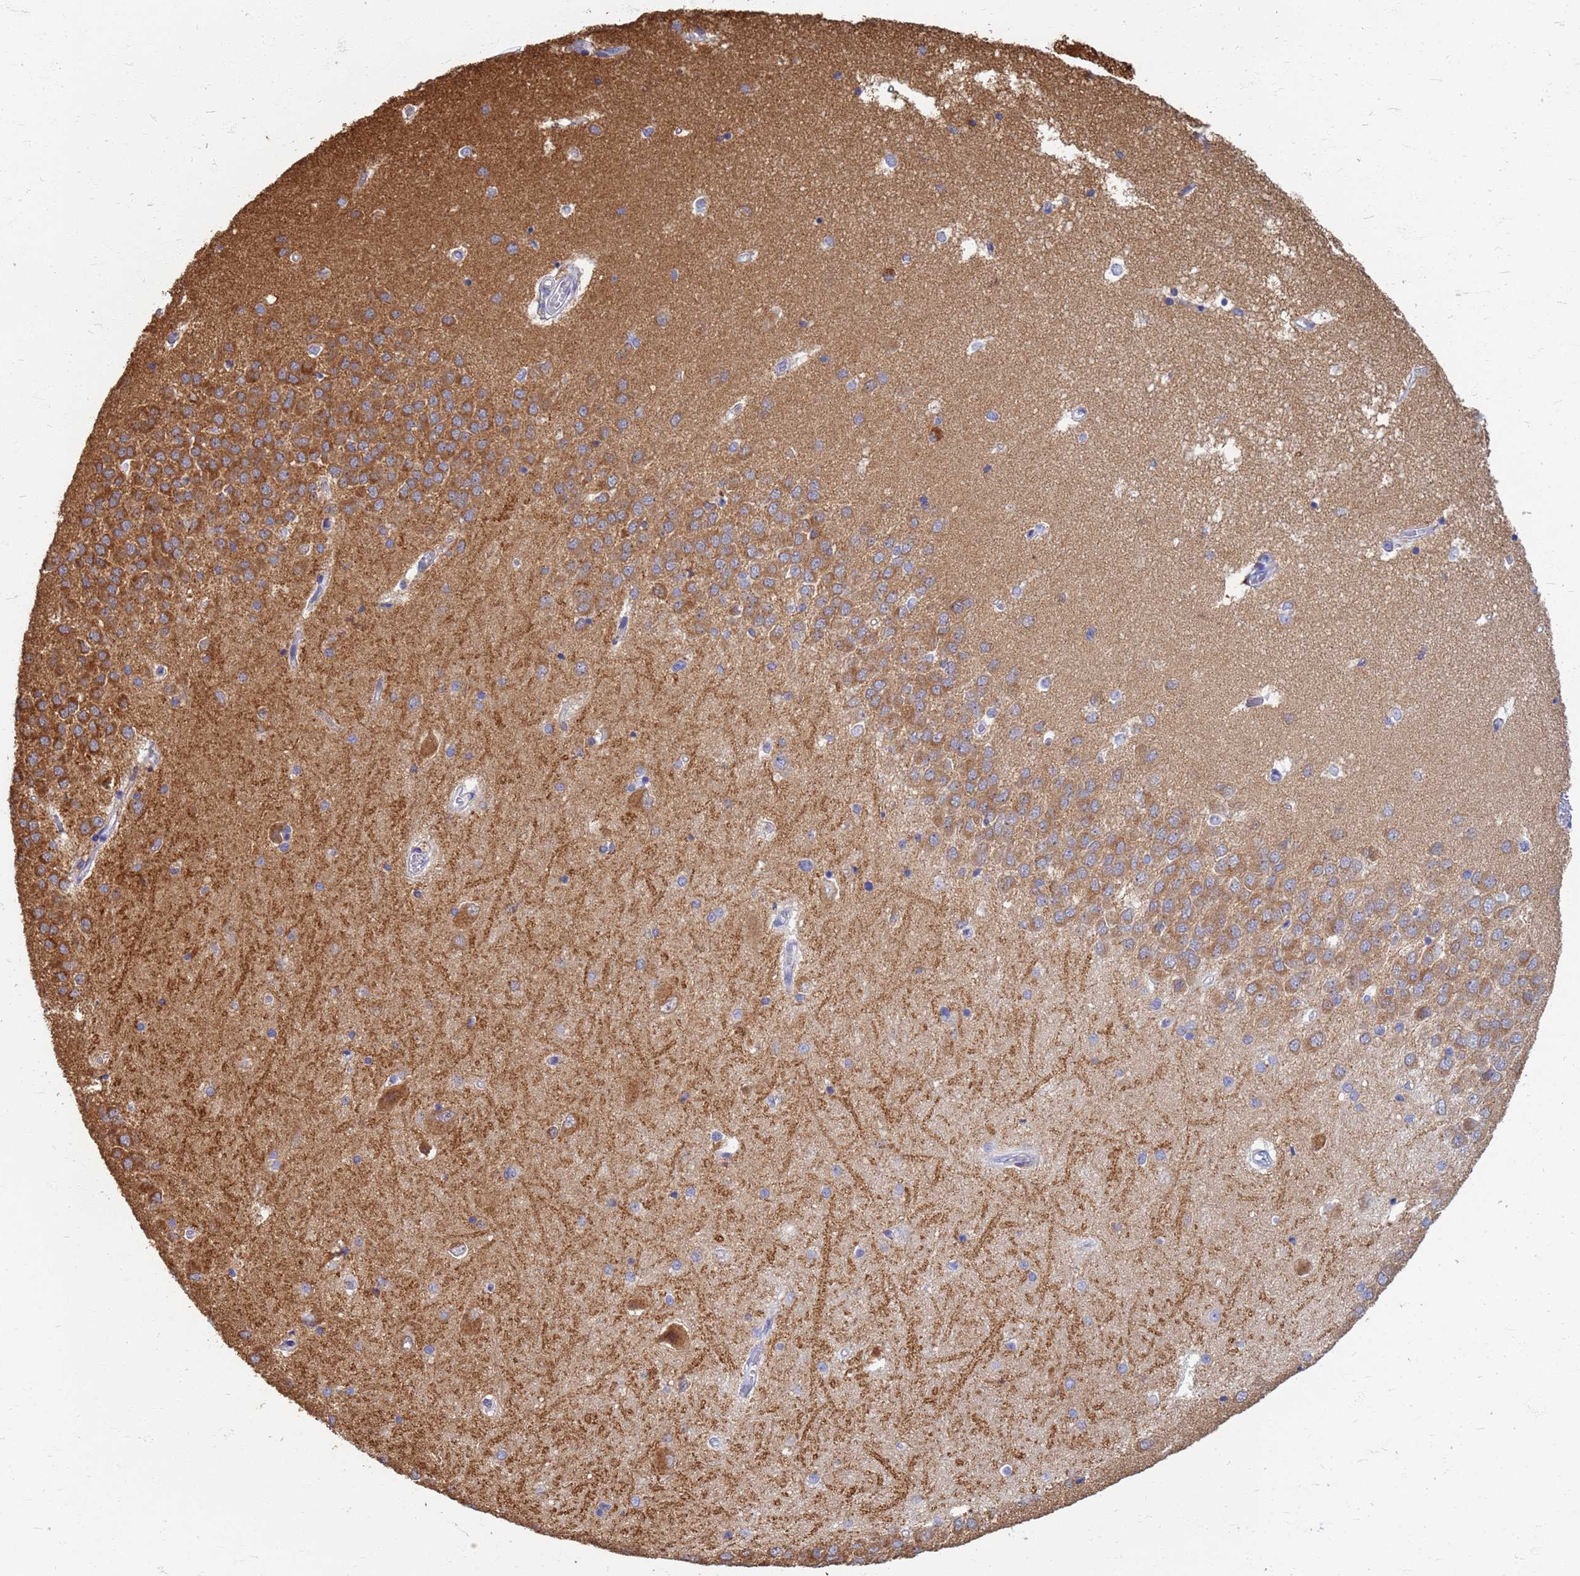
{"staining": {"intensity": "negative", "quantity": "none", "location": "none"}, "tissue": "hippocampus", "cell_type": "Glial cells", "image_type": "normal", "snomed": [{"axis": "morphology", "description": "Normal tissue, NOS"}, {"axis": "topography", "description": "Hippocampus"}], "caption": "This is an immunohistochemistry image of unremarkable human hippocampus. There is no expression in glial cells.", "gene": "ATP6V1E1", "patient": {"sex": "male", "age": 45}}